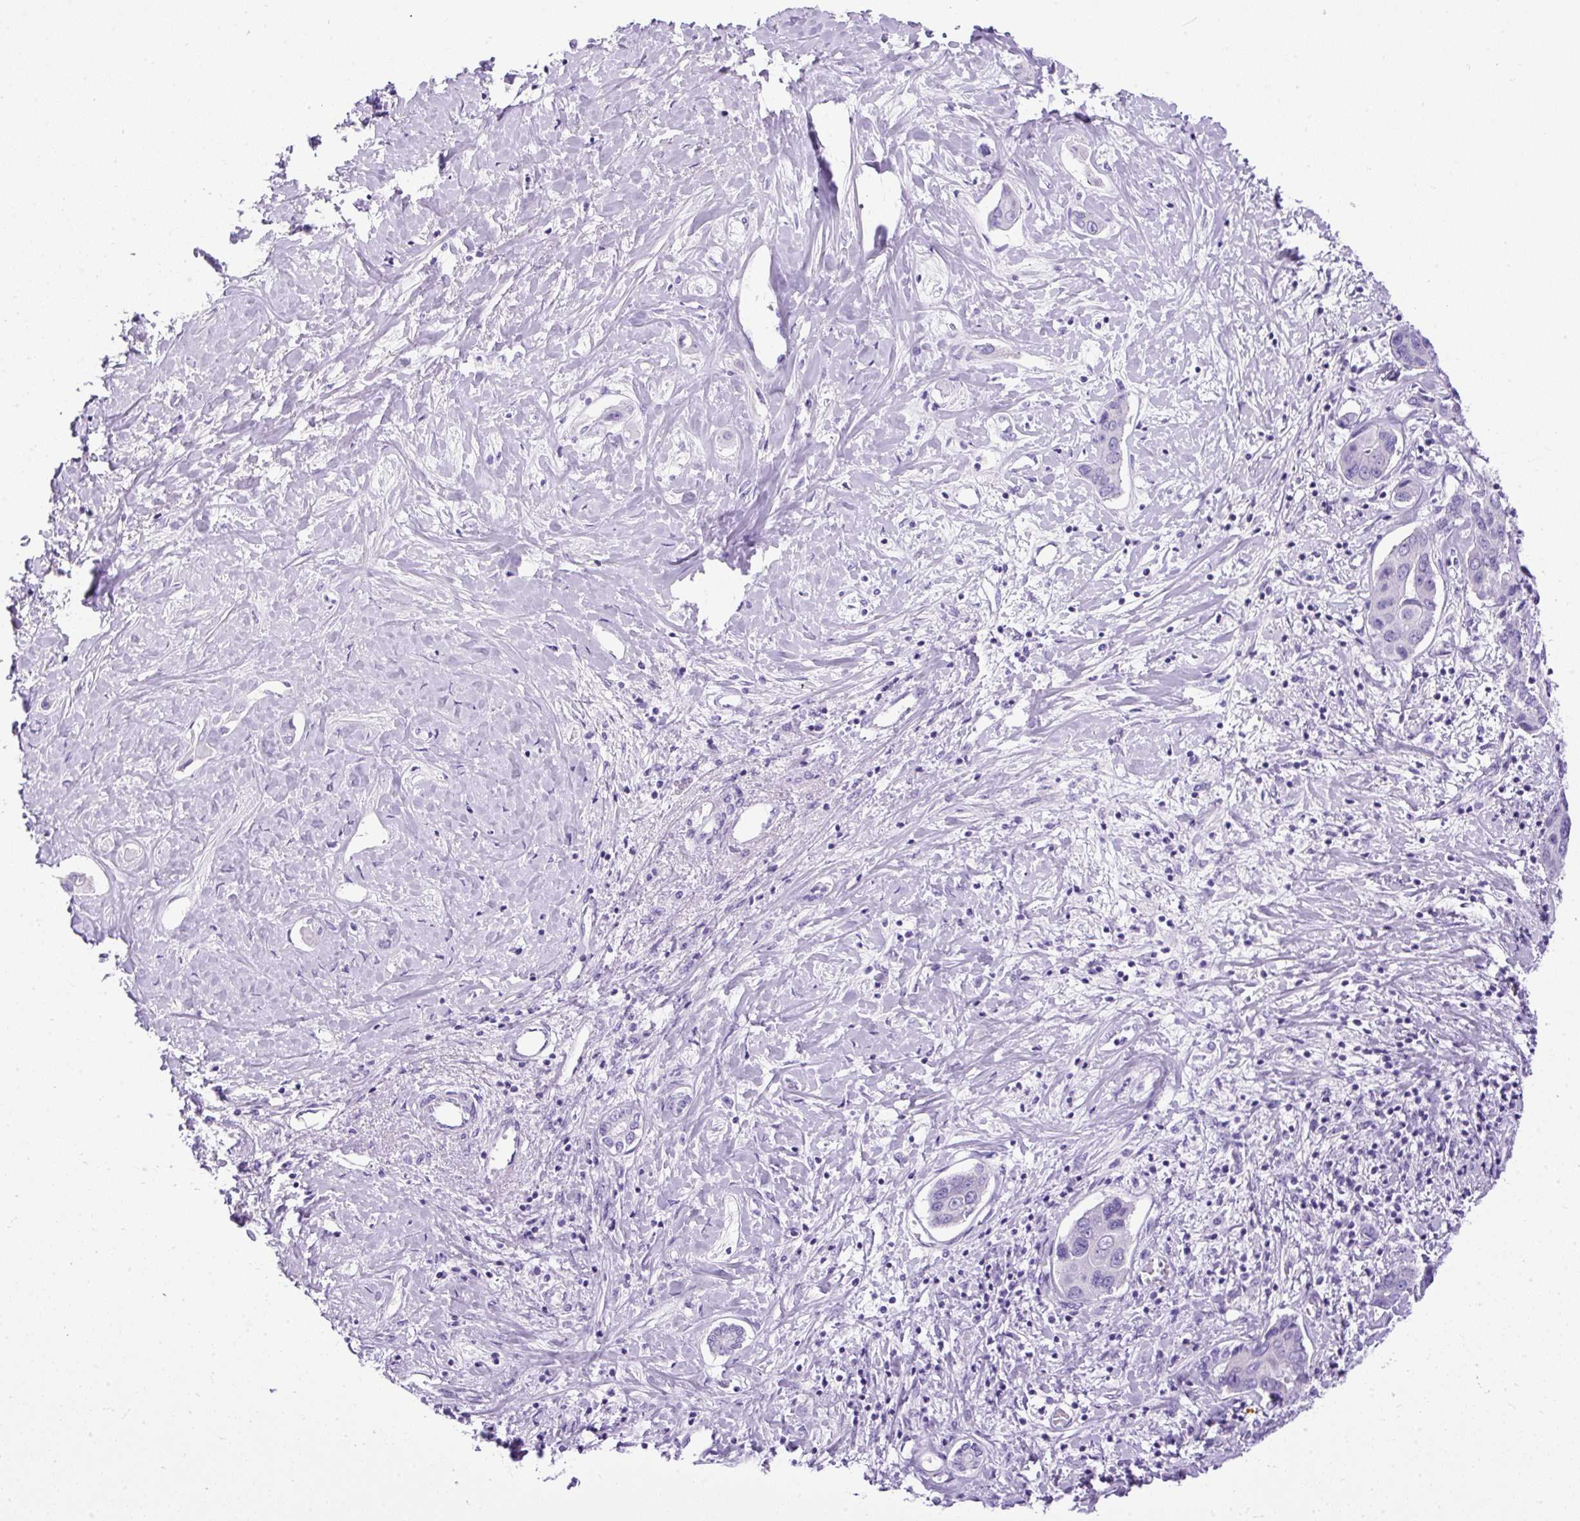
{"staining": {"intensity": "negative", "quantity": "none", "location": "none"}, "tissue": "liver cancer", "cell_type": "Tumor cells", "image_type": "cancer", "snomed": [{"axis": "morphology", "description": "Cholangiocarcinoma"}, {"axis": "topography", "description": "Liver"}], "caption": "The histopathology image shows no significant positivity in tumor cells of cholangiocarcinoma (liver).", "gene": "UPP1", "patient": {"sex": "male", "age": 59}}